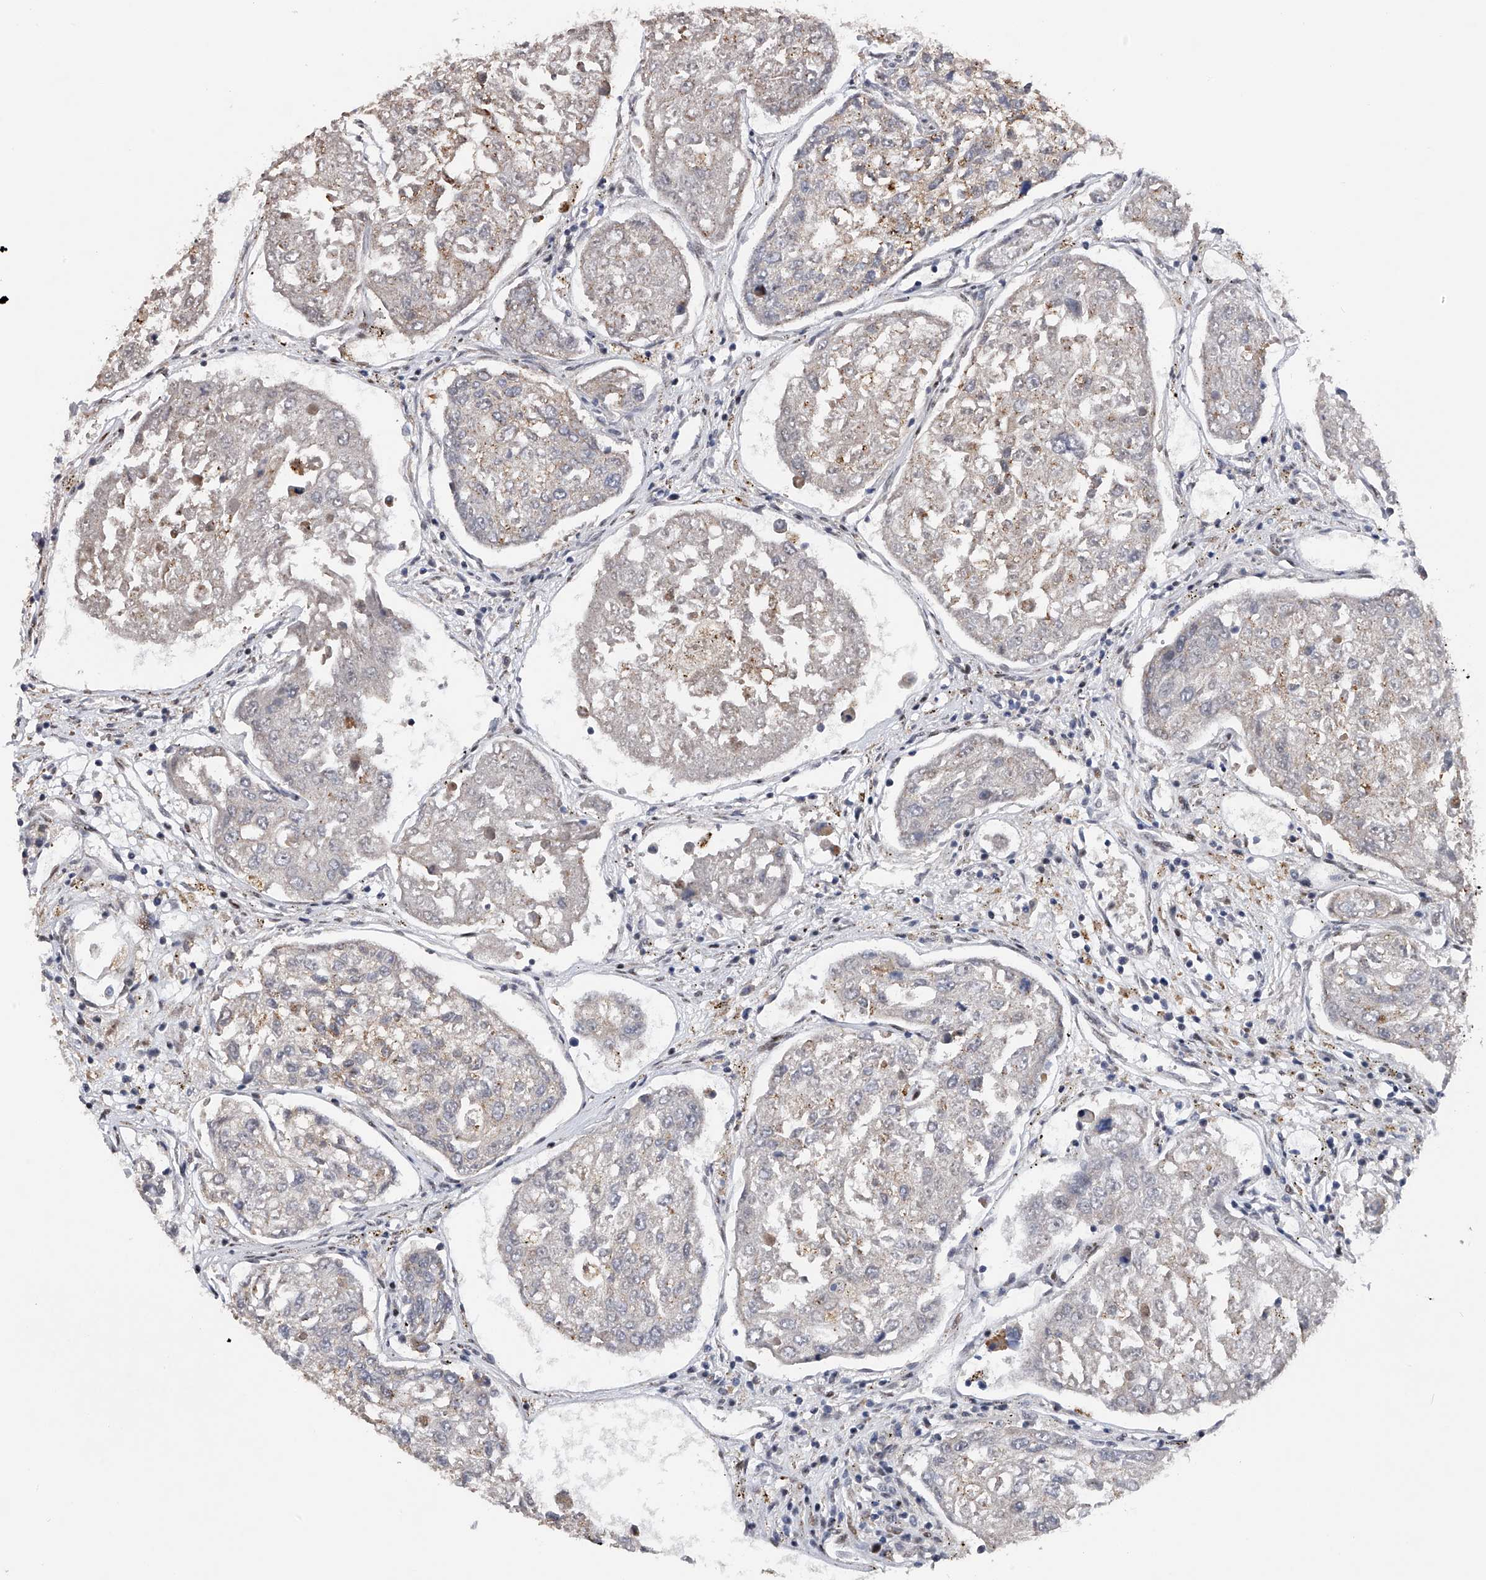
{"staining": {"intensity": "negative", "quantity": "none", "location": "none"}, "tissue": "urothelial cancer", "cell_type": "Tumor cells", "image_type": "cancer", "snomed": [{"axis": "morphology", "description": "Urothelial carcinoma, High grade"}, {"axis": "topography", "description": "Lymph node"}, {"axis": "topography", "description": "Urinary bladder"}], "caption": "The image demonstrates no significant expression in tumor cells of high-grade urothelial carcinoma. (DAB immunohistochemistry visualized using brightfield microscopy, high magnification).", "gene": "RWDD2A", "patient": {"sex": "male", "age": 51}}